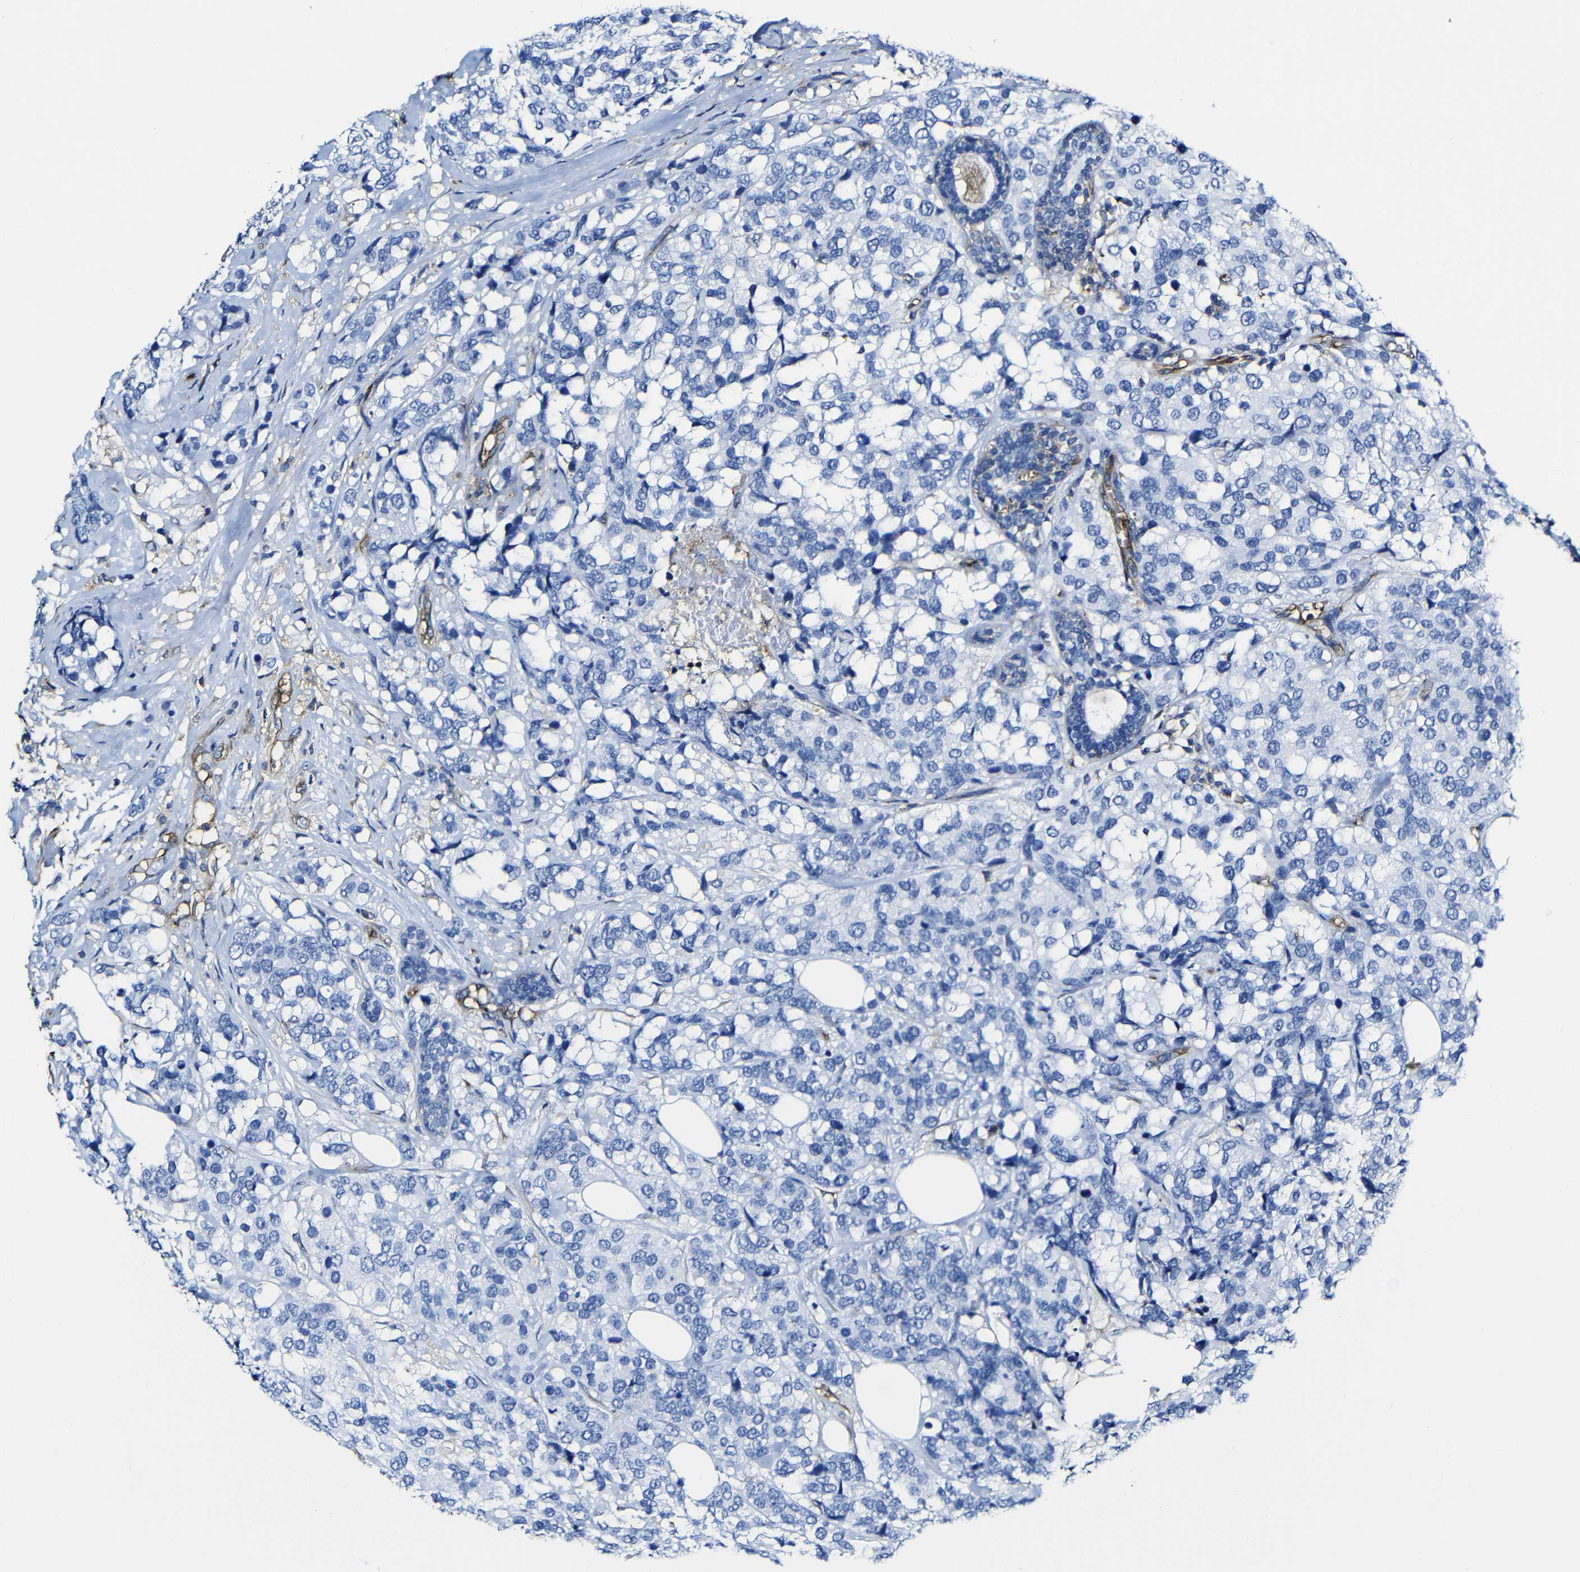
{"staining": {"intensity": "negative", "quantity": "none", "location": "none"}, "tissue": "breast cancer", "cell_type": "Tumor cells", "image_type": "cancer", "snomed": [{"axis": "morphology", "description": "Lobular carcinoma"}, {"axis": "topography", "description": "Breast"}], "caption": "A histopathology image of breast lobular carcinoma stained for a protein reveals no brown staining in tumor cells.", "gene": "MSN", "patient": {"sex": "female", "age": 59}}